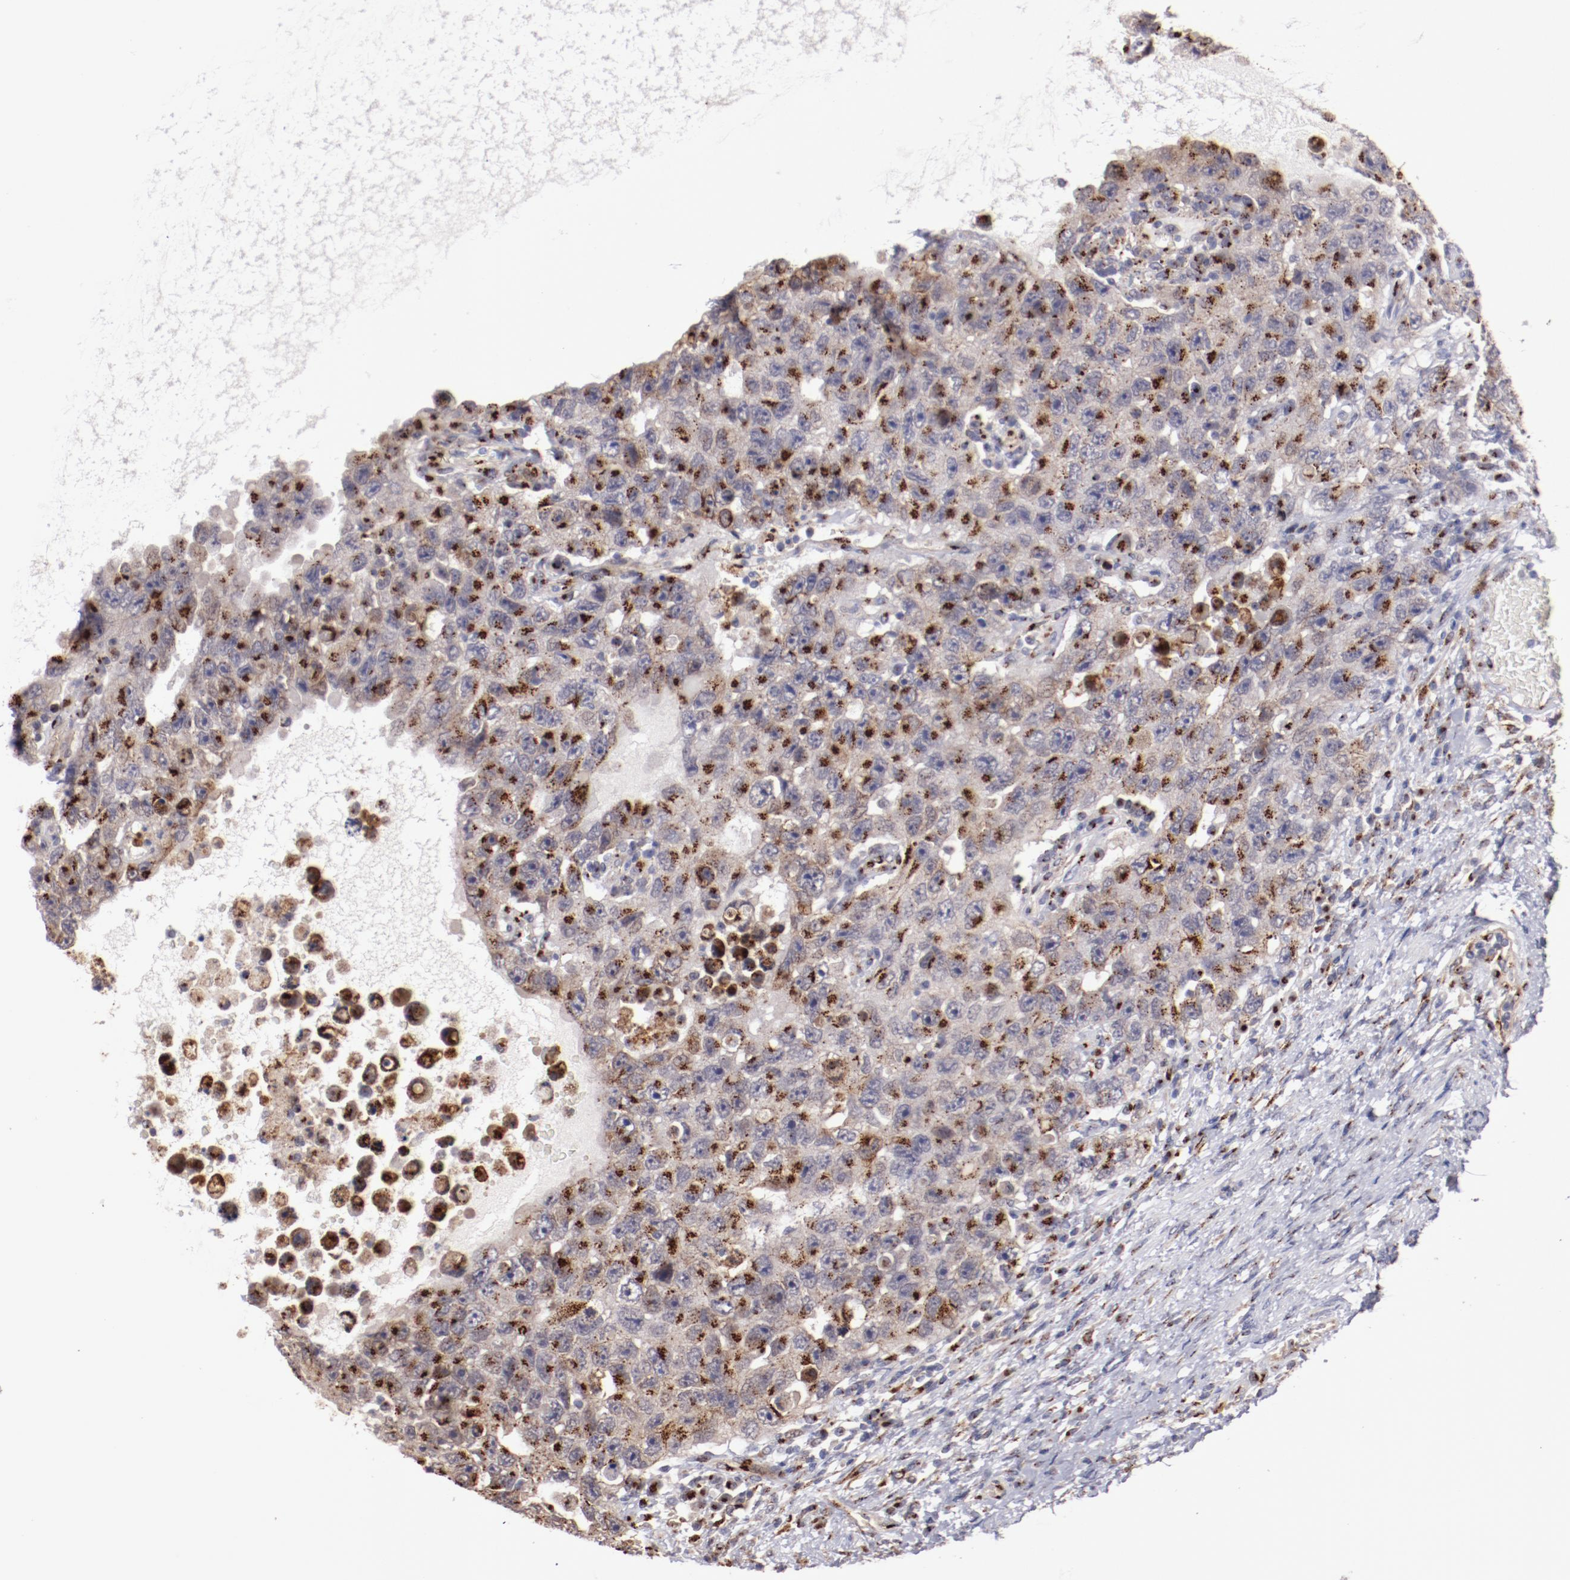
{"staining": {"intensity": "strong", "quantity": ">75%", "location": "cytoplasmic/membranous"}, "tissue": "testis cancer", "cell_type": "Tumor cells", "image_type": "cancer", "snomed": [{"axis": "morphology", "description": "Carcinoma, Embryonal, NOS"}, {"axis": "topography", "description": "Testis"}], "caption": "This is a histology image of immunohistochemistry staining of testis embryonal carcinoma, which shows strong staining in the cytoplasmic/membranous of tumor cells.", "gene": "GOLIM4", "patient": {"sex": "male", "age": 26}}